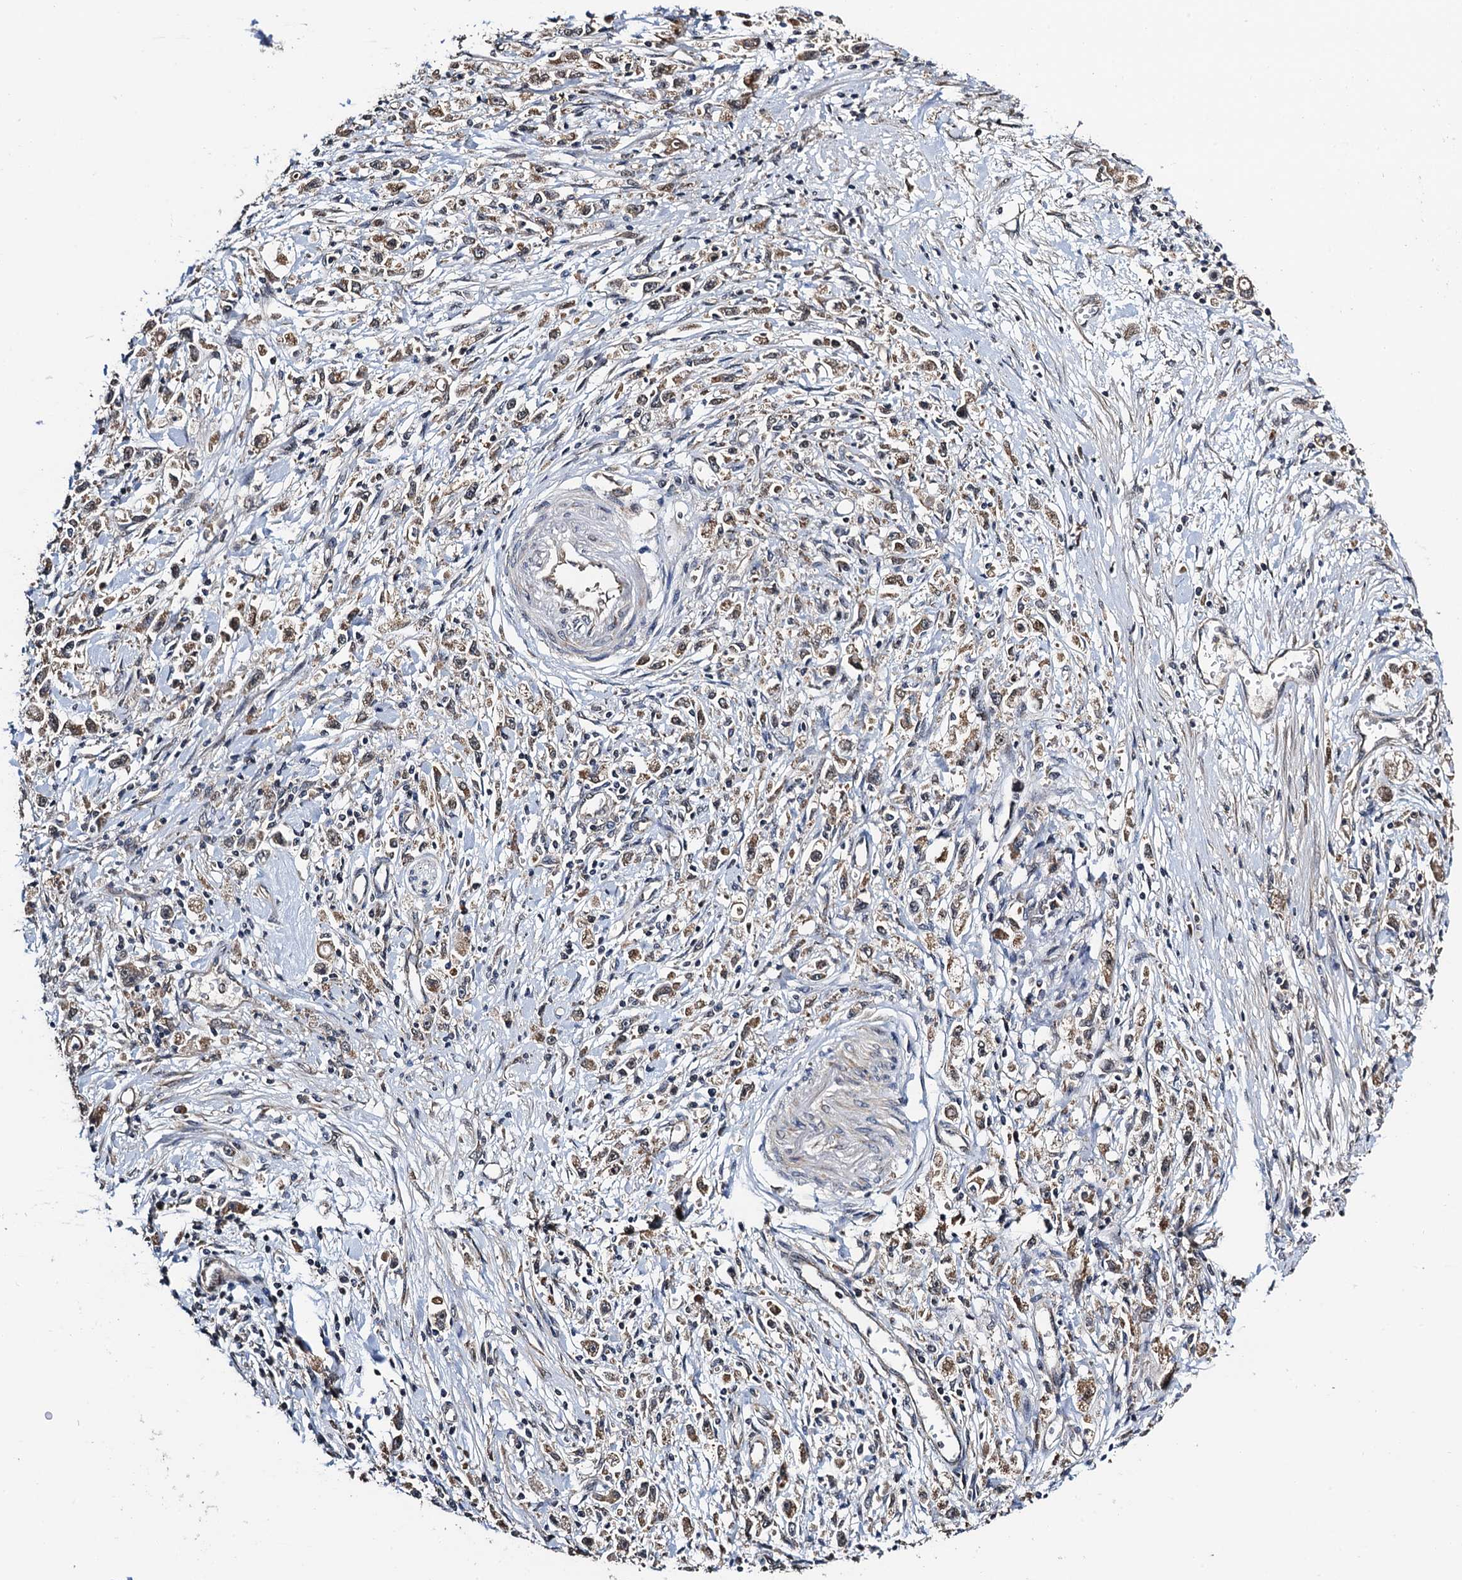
{"staining": {"intensity": "moderate", "quantity": ">75%", "location": "cytoplasmic/membranous"}, "tissue": "stomach cancer", "cell_type": "Tumor cells", "image_type": "cancer", "snomed": [{"axis": "morphology", "description": "Adenocarcinoma, NOS"}, {"axis": "topography", "description": "Stomach"}], "caption": "Immunohistochemistry (IHC) (DAB (3,3'-diaminobenzidine)) staining of human stomach cancer reveals moderate cytoplasmic/membranous protein expression in approximately >75% of tumor cells.", "gene": "NAA16", "patient": {"sex": "female", "age": 59}}